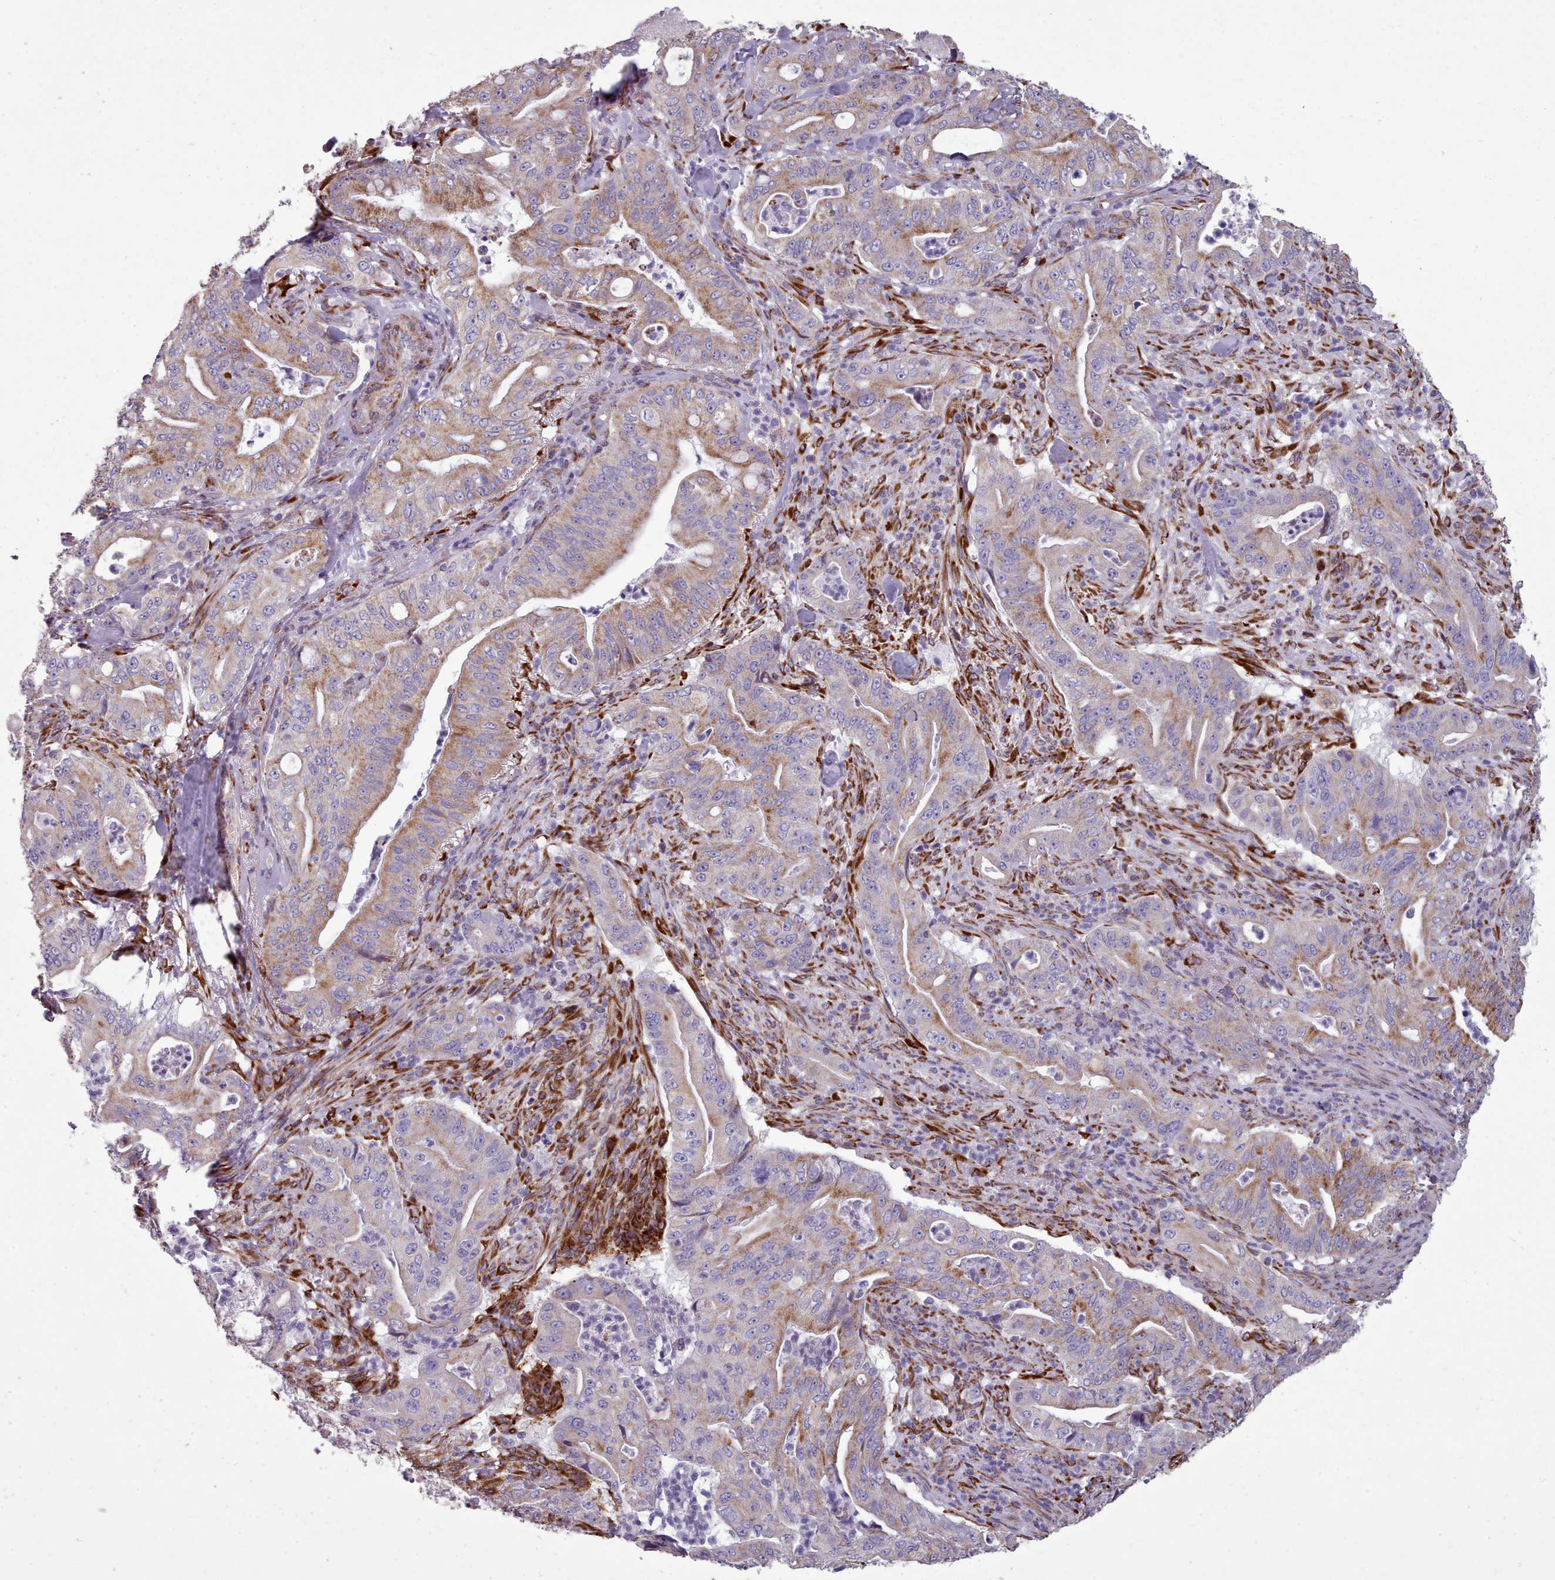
{"staining": {"intensity": "moderate", "quantity": "25%-75%", "location": "cytoplasmic/membranous"}, "tissue": "pancreatic cancer", "cell_type": "Tumor cells", "image_type": "cancer", "snomed": [{"axis": "morphology", "description": "Adenocarcinoma, NOS"}, {"axis": "topography", "description": "Pancreas"}], "caption": "Protein expression analysis of human pancreatic adenocarcinoma reveals moderate cytoplasmic/membranous positivity in approximately 25%-75% of tumor cells.", "gene": "FKBP10", "patient": {"sex": "male", "age": 71}}